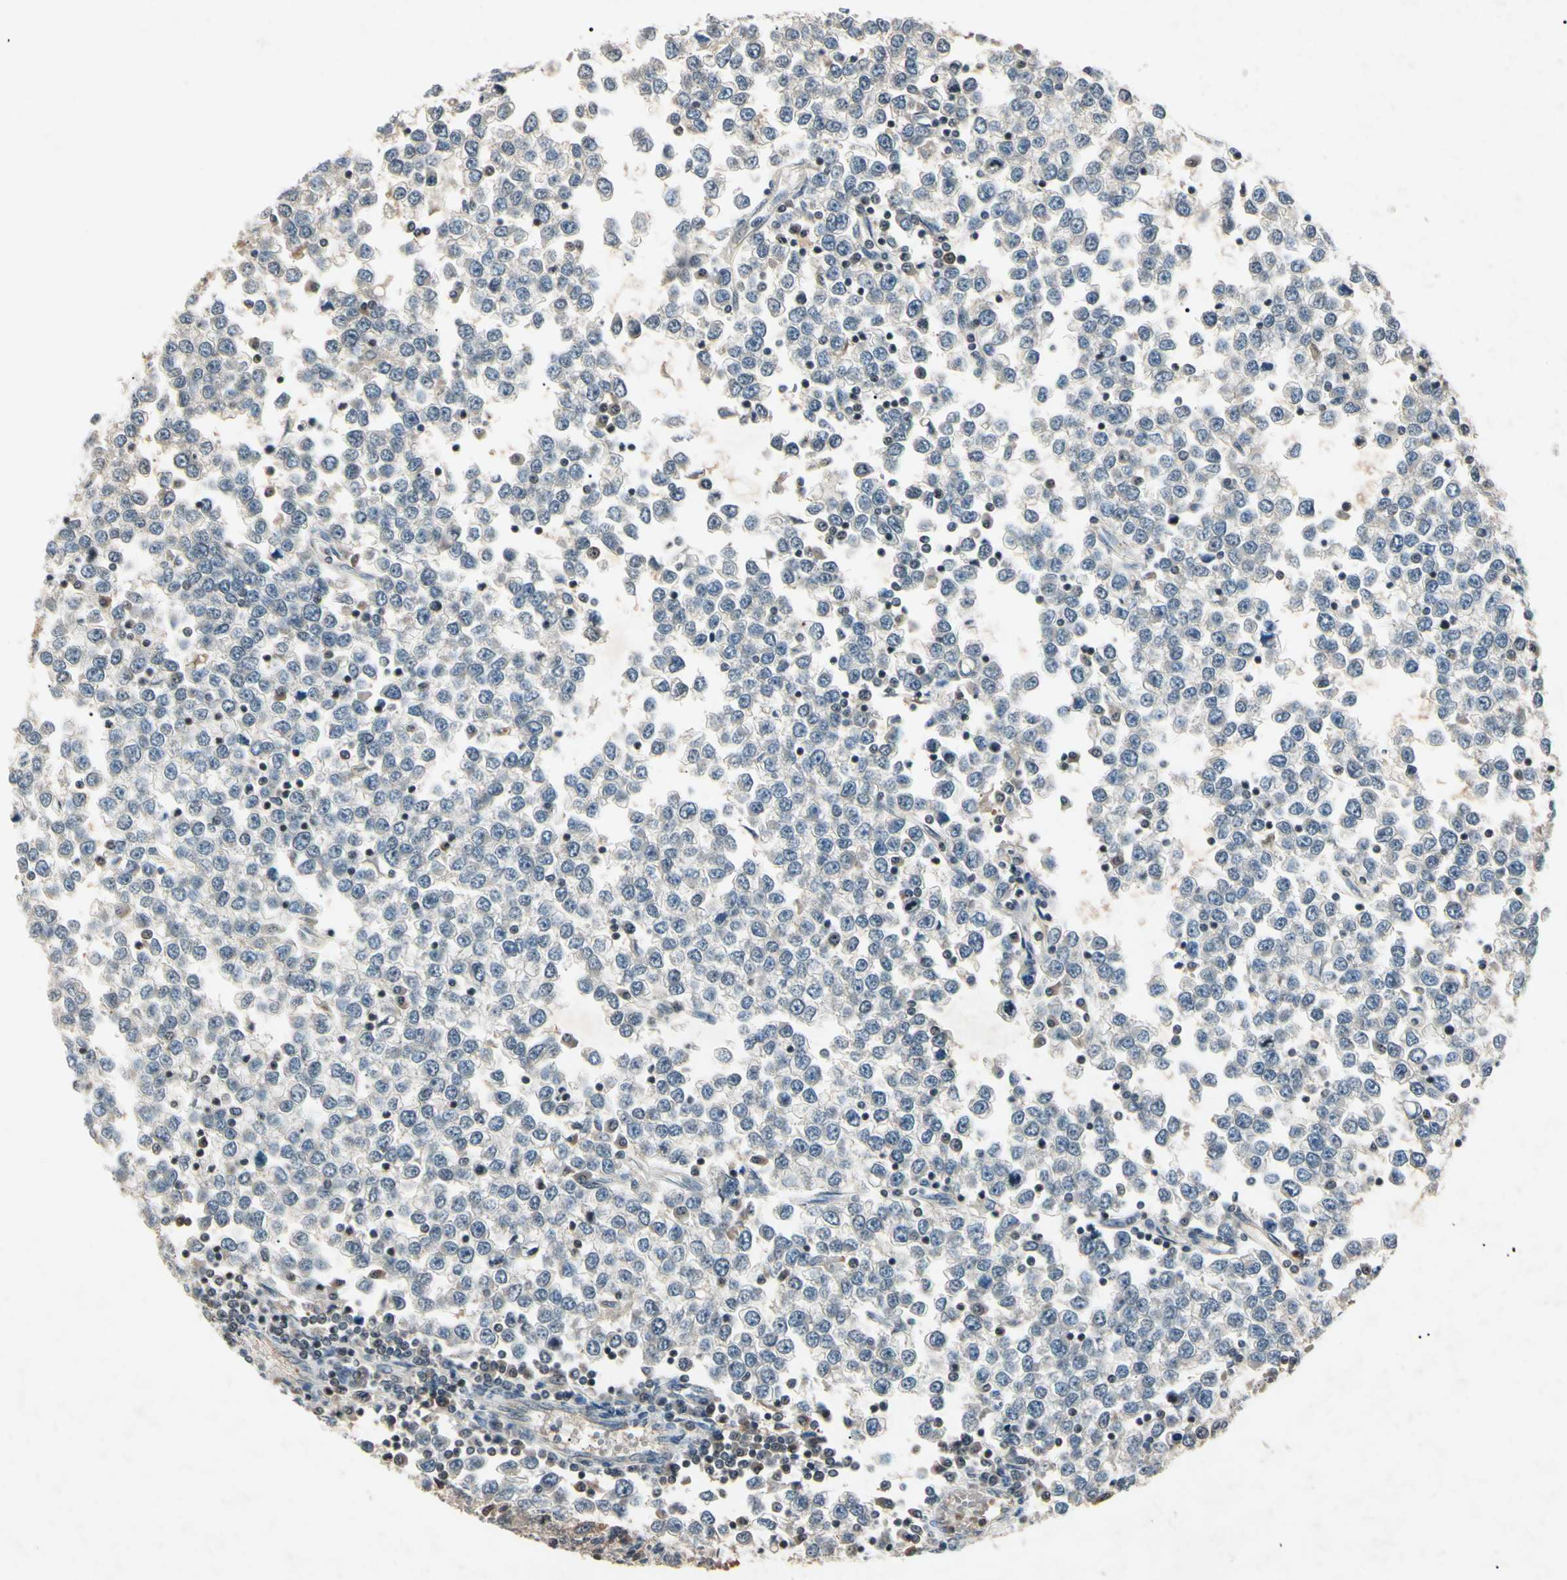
{"staining": {"intensity": "negative", "quantity": "none", "location": "none"}, "tissue": "testis cancer", "cell_type": "Tumor cells", "image_type": "cancer", "snomed": [{"axis": "morphology", "description": "Seminoma, NOS"}, {"axis": "topography", "description": "Testis"}], "caption": "IHC image of neoplastic tissue: human testis cancer stained with DAB (3,3'-diaminobenzidine) exhibits no significant protein positivity in tumor cells. Nuclei are stained in blue.", "gene": "AEBP1", "patient": {"sex": "male", "age": 65}}